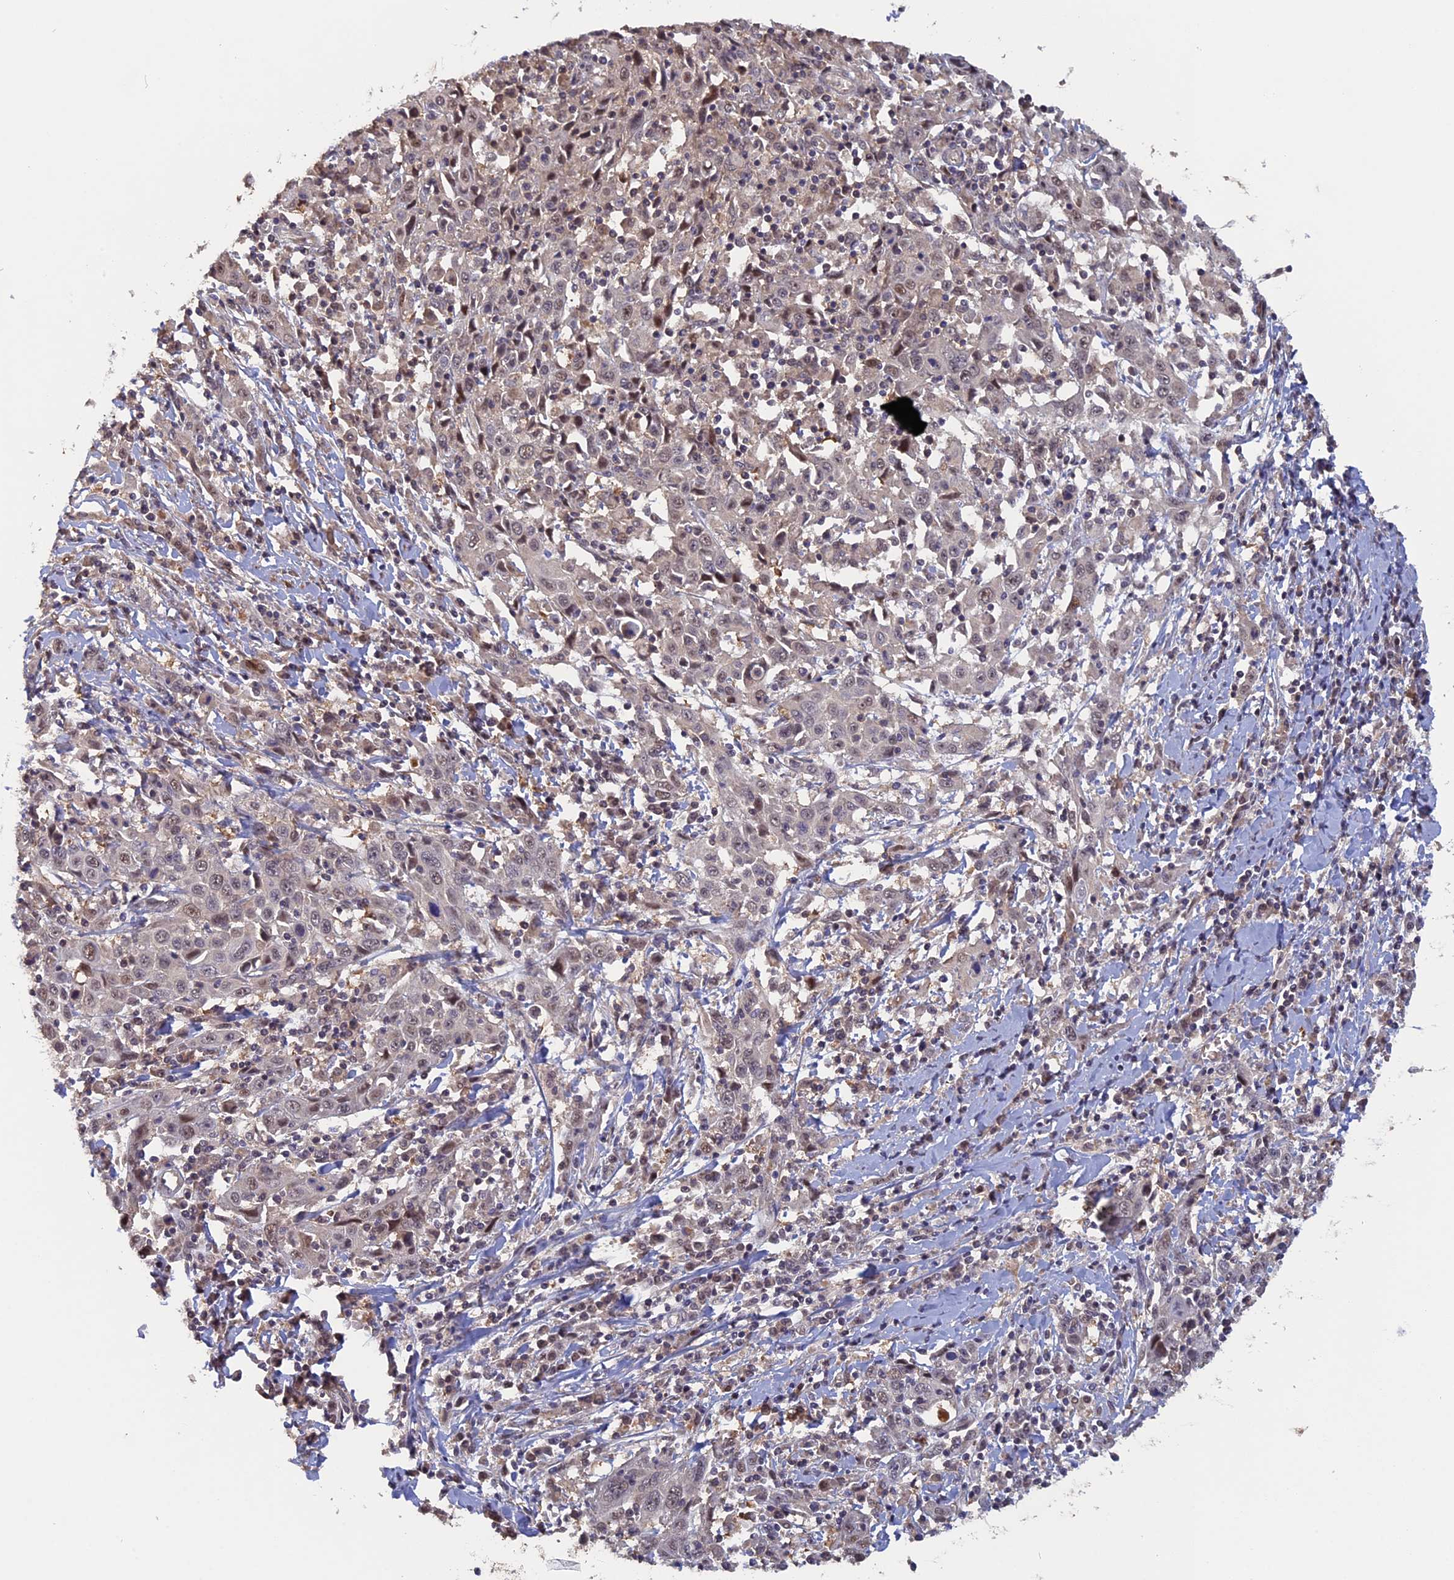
{"staining": {"intensity": "moderate", "quantity": "<25%", "location": "nuclear"}, "tissue": "cervical cancer", "cell_type": "Tumor cells", "image_type": "cancer", "snomed": [{"axis": "morphology", "description": "Squamous cell carcinoma, NOS"}, {"axis": "topography", "description": "Cervix"}], "caption": "DAB immunohistochemical staining of cervical squamous cell carcinoma displays moderate nuclear protein expression in approximately <25% of tumor cells.", "gene": "FAM98C", "patient": {"sex": "female", "age": 46}}